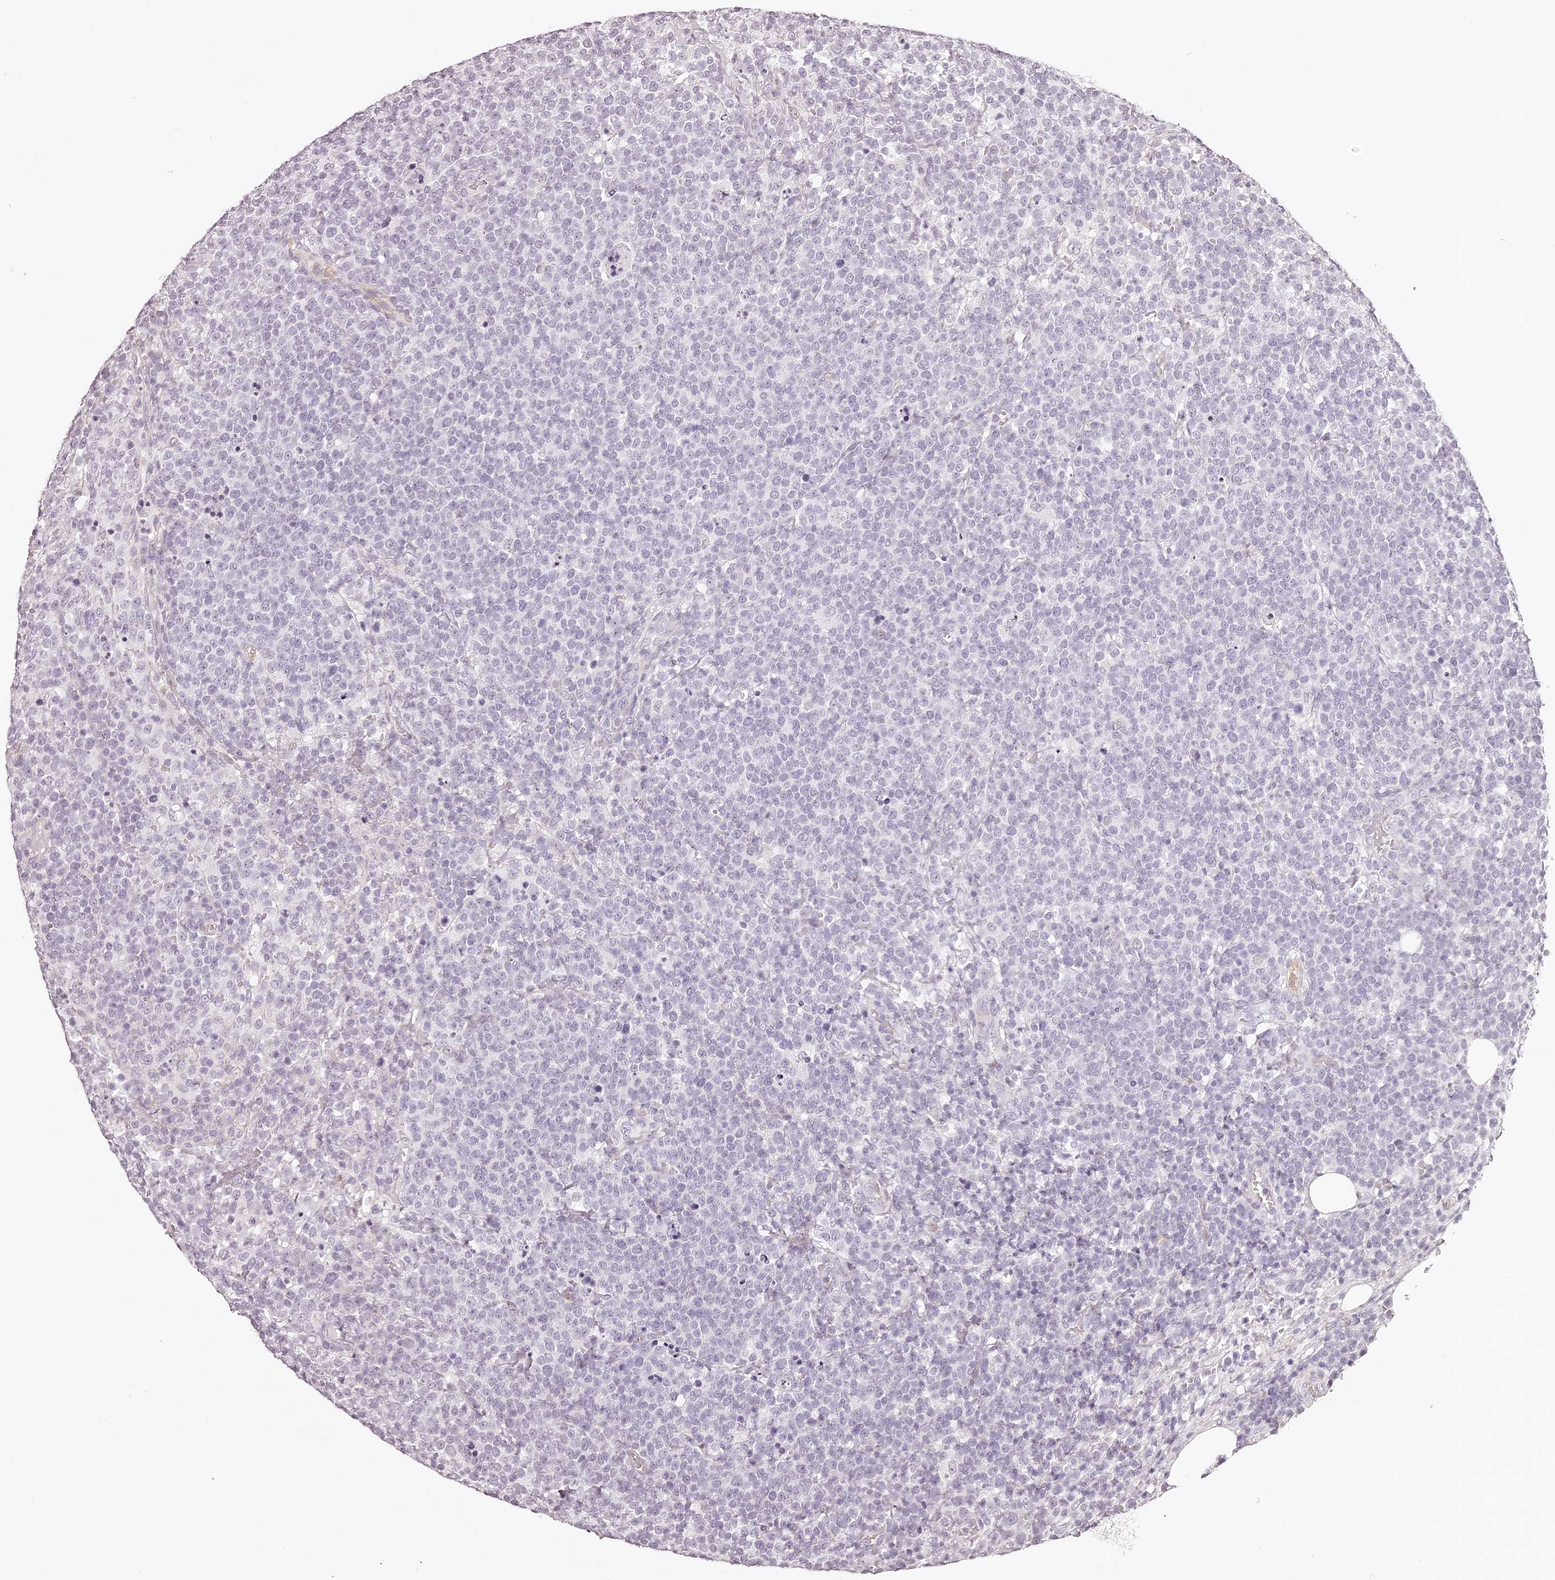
{"staining": {"intensity": "negative", "quantity": "none", "location": "none"}, "tissue": "lymphoma", "cell_type": "Tumor cells", "image_type": "cancer", "snomed": [{"axis": "morphology", "description": "Malignant lymphoma, non-Hodgkin's type, High grade"}, {"axis": "topography", "description": "Lymph node"}], "caption": "Immunohistochemical staining of human malignant lymphoma, non-Hodgkin's type (high-grade) demonstrates no significant positivity in tumor cells. (IHC, brightfield microscopy, high magnification).", "gene": "ELAPOR1", "patient": {"sex": "male", "age": 61}}